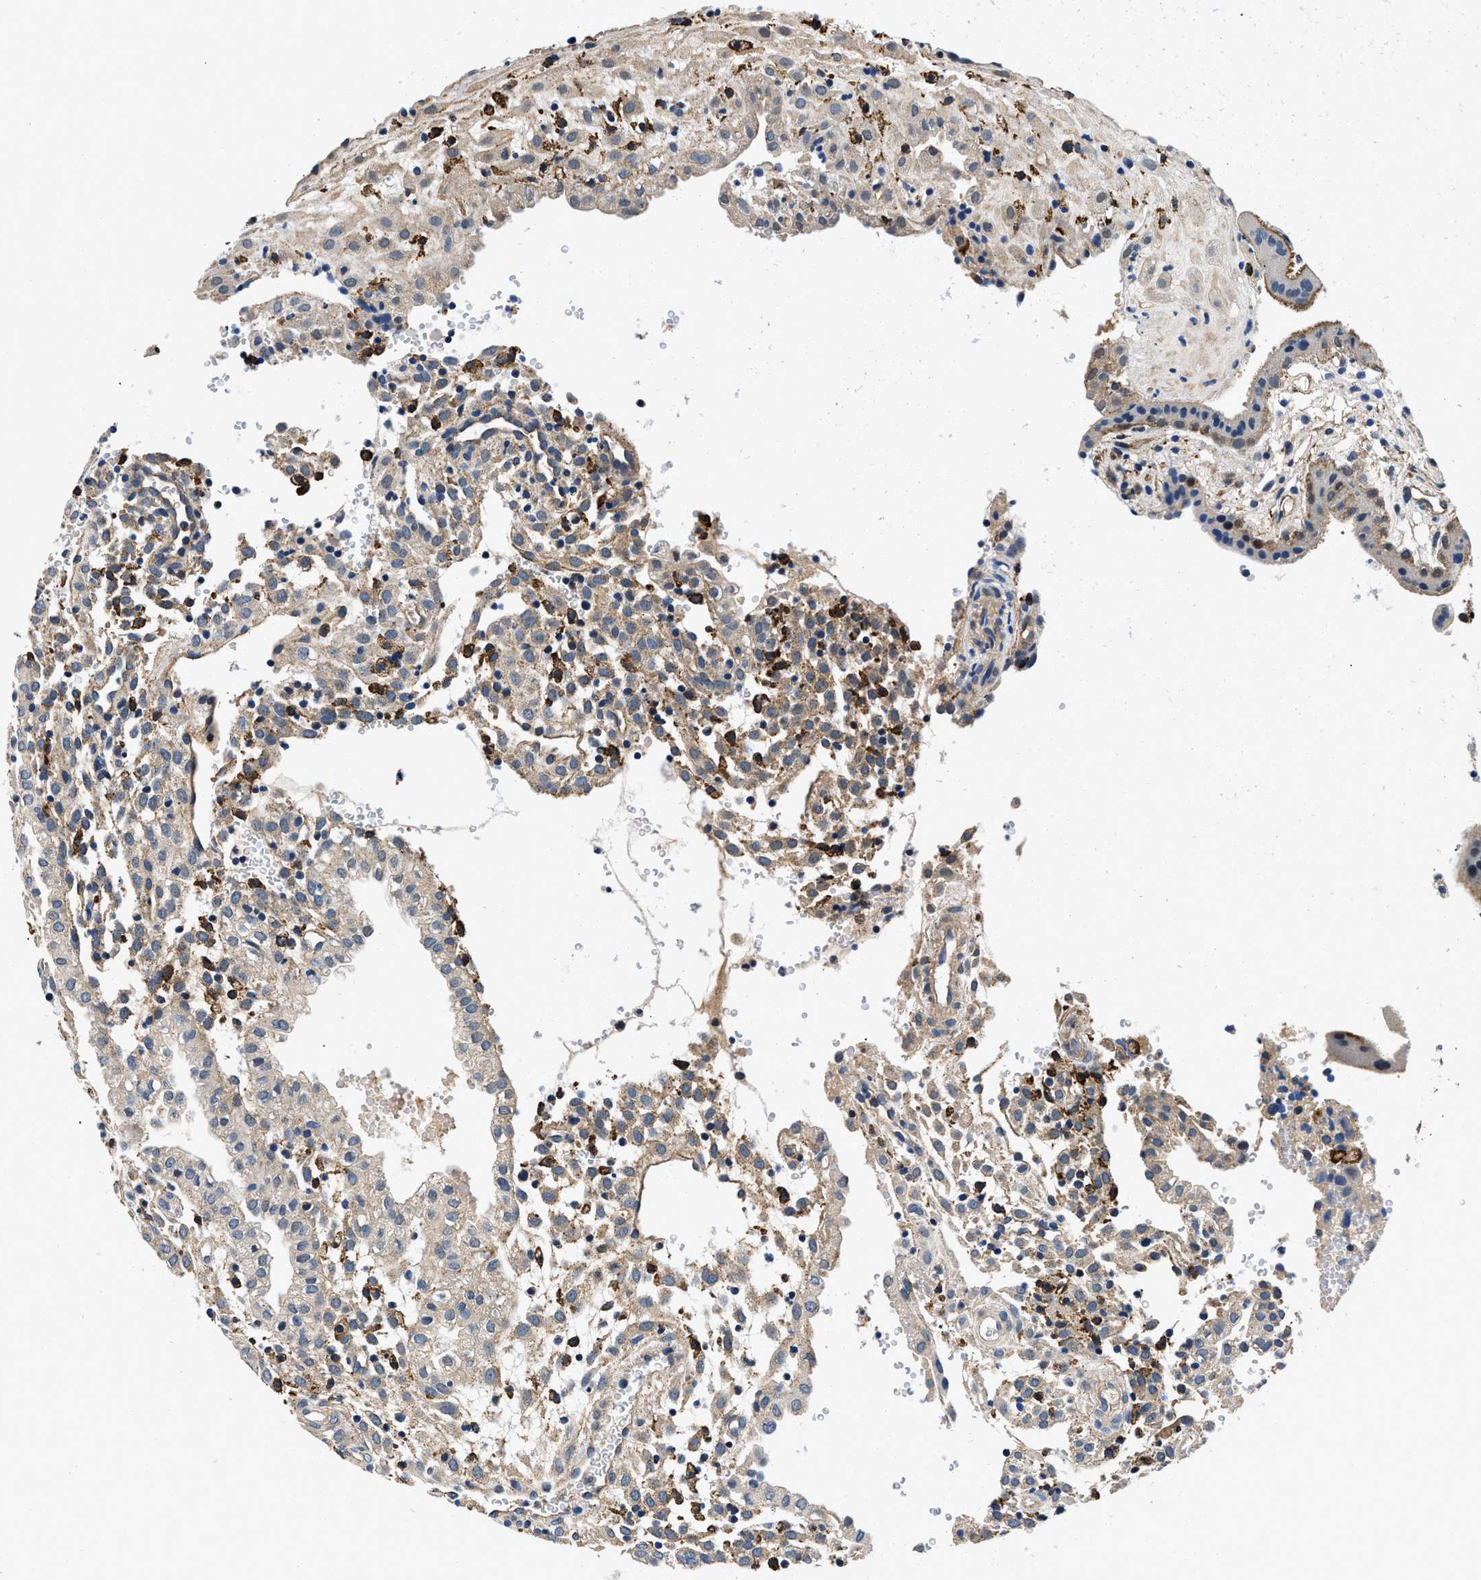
{"staining": {"intensity": "weak", "quantity": "25%-75%", "location": "cytoplasmic/membranous"}, "tissue": "placenta", "cell_type": "Decidual cells", "image_type": "normal", "snomed": [{"axis": "morphology", "description": "Normal tissue, NOS"}, {"axis": "topography", "description": "Placenta"}], "caption": "Immunohistochemistry photomicrograph of unremarkable placenta stained for a protein (brown), which displays low levels of weak cytoplasmic/membranous expression in about 25%-75% of decidual cells.", "gene": "ZFAND3", "patient": {"sex": "female", "age": 18}}